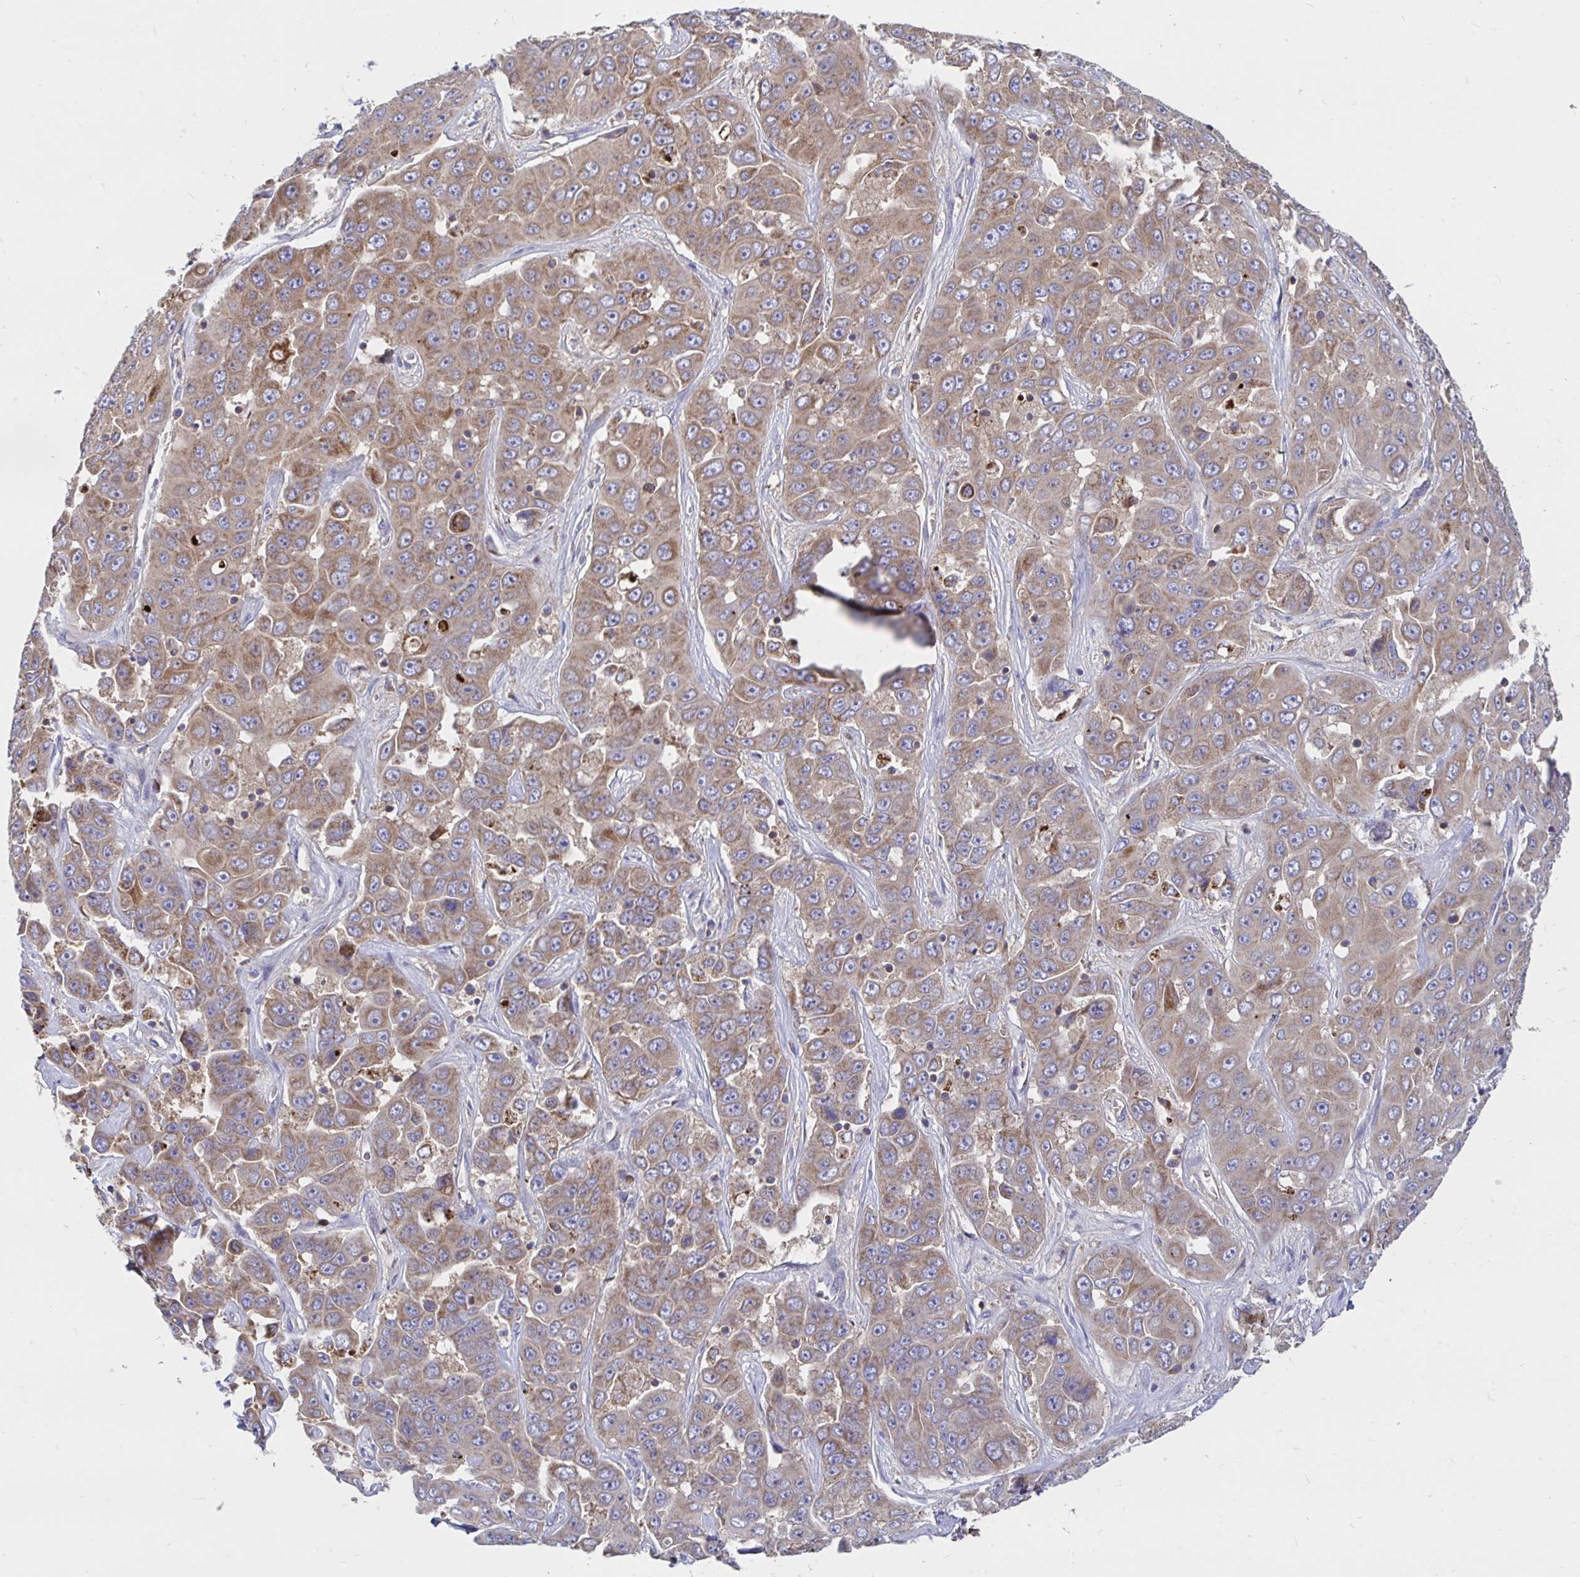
{"staining": {"intensity": "moderate", "quantity": ">75%", "location": "cytoplasmic/membranous"}, "tissue": "liver cancer", "cell_type": "Tumor cells", "image_type": "cancer", "snomed": [{"axis": "morphology", "description": "Cholangiocarcinoma"}, {"axis": "topography", "description": "Liver"}], "caption": "Protein expression analysis of human liver cancer (cholangiocarcinoma) reveals moderate cytoplasmic/membranous expression in about >75% of tumor cells. Using DAB (3,3'-diaminobenzidine) (brown) and hematoxylin (blue) stains, captured at high magnification using brightfield microscopy.", "gene": "PRDX3", "patient": {"sex": "female", "age": 52}}